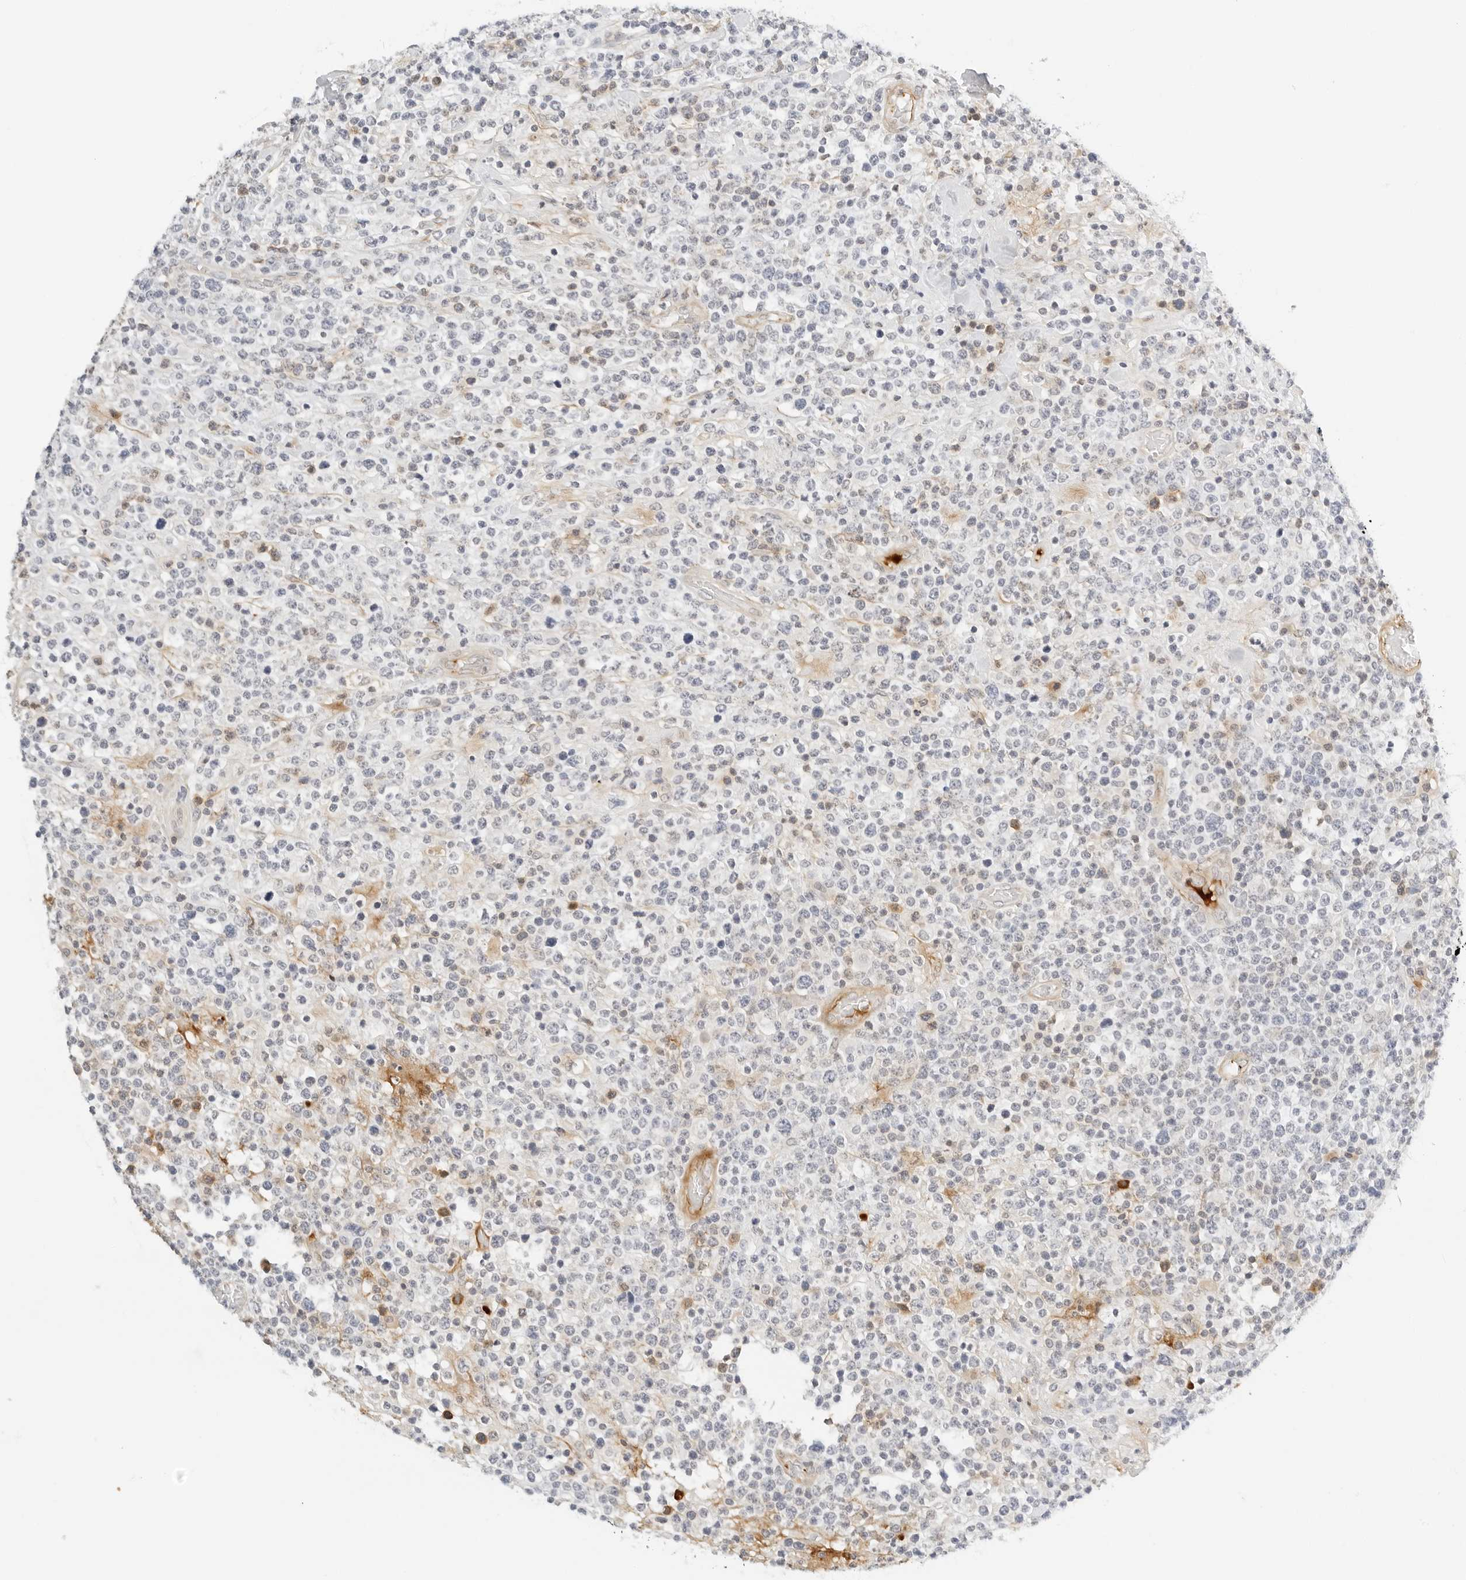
{"staining": {"intensity": "negative", "quantity": "none", "location": "none"}, "tissue": "lymphoma", "cell_type": "Tumor cells", "image_type": "cancer", "snomed": [{"axis": "morphology", "description": "Malignant lymphoma, non-Hodgkin's type, High grade"}, {"axis": "topography", "description": "Colon"}], "caption": "Tumor cells show no significant expression in high-grade malignant lymphoma, non-Hodgkin's type.", "gene": "PKDCC", "patient": {"sex": "female", "age": 53}}